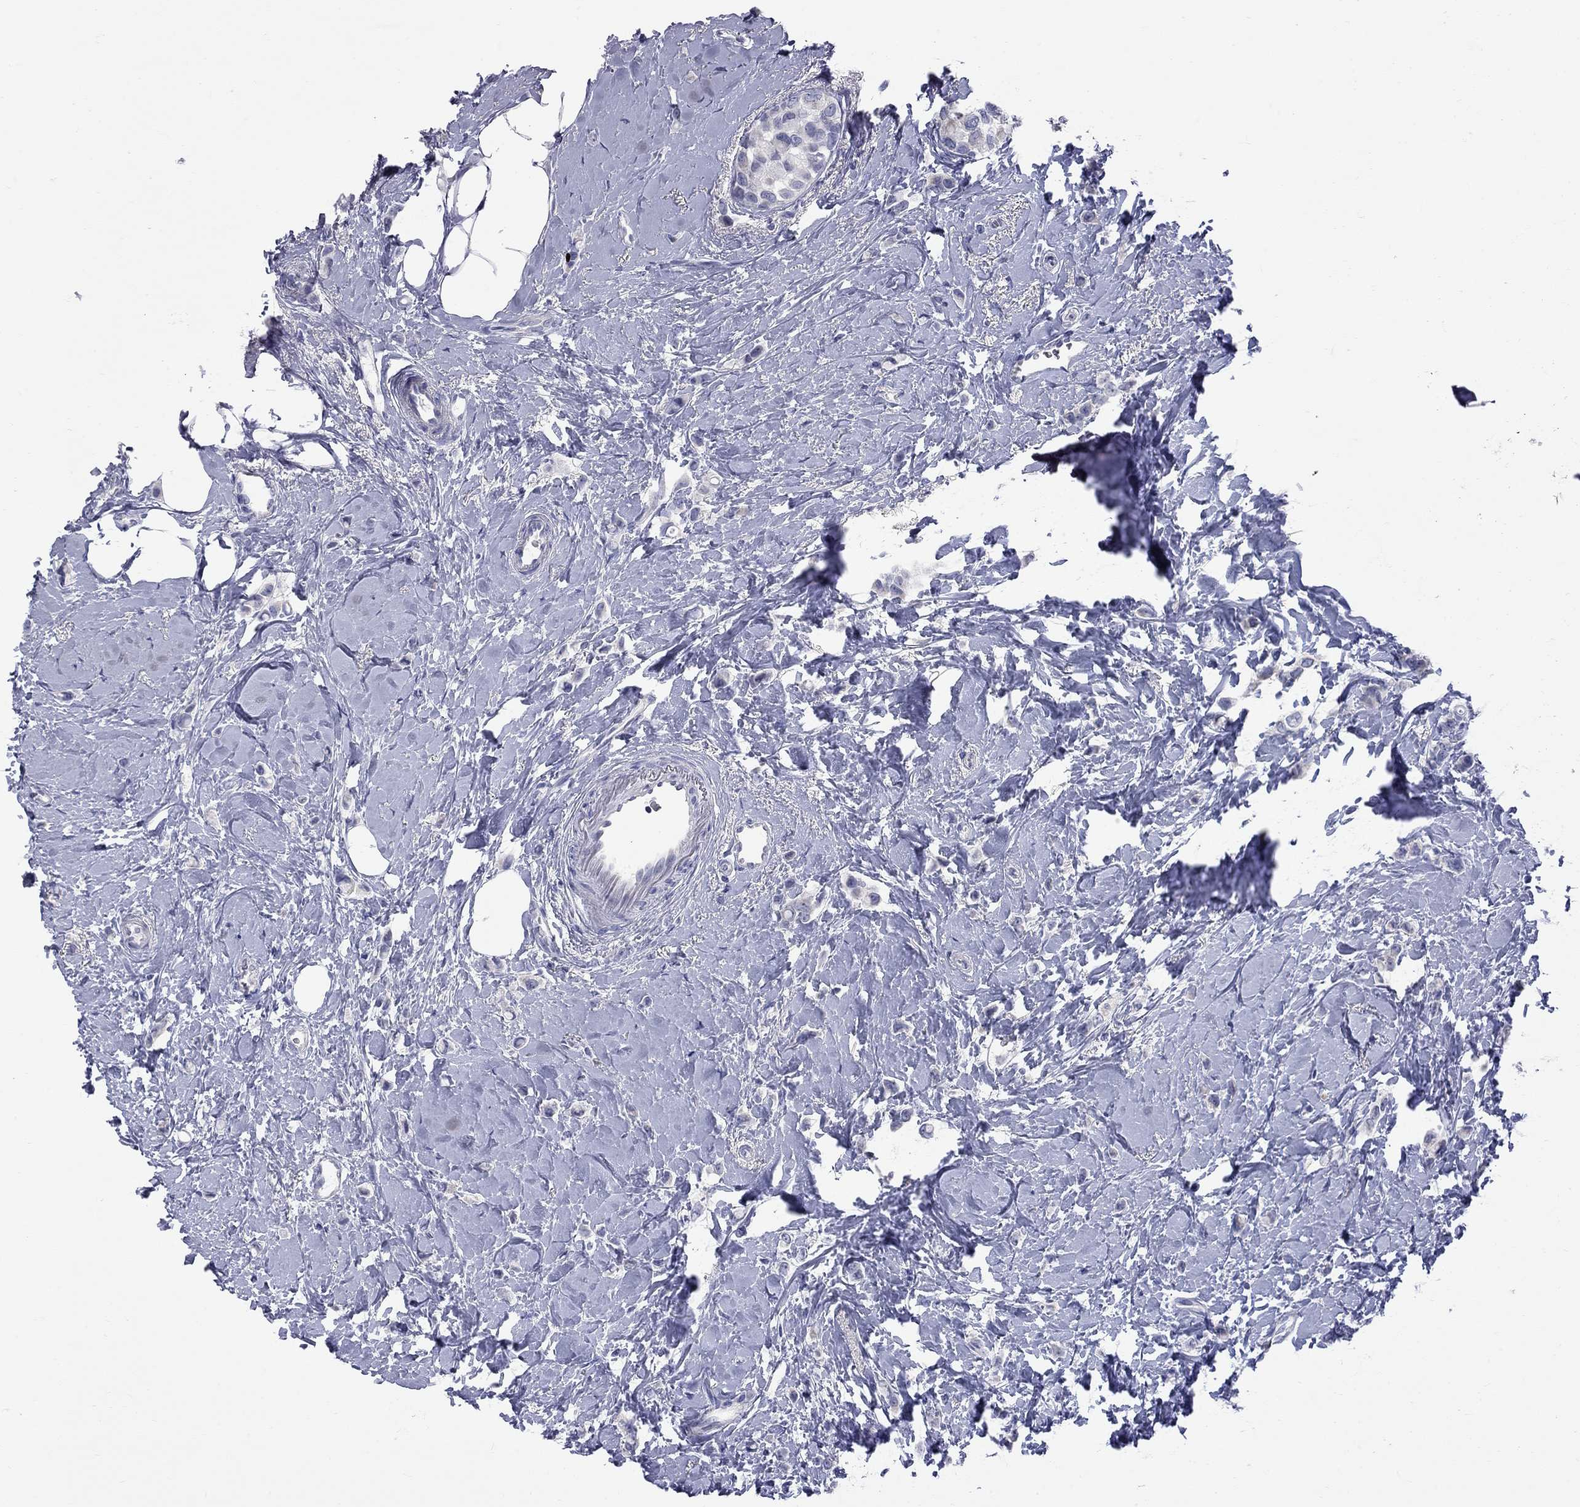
{"staining": {"intensity": "negative", "quantity": "none", "location": "none"}, "tissue": "breast cancer", "cell_type": "Tumor cells", "image_type": "cancer", "snomed": [{"axis": "morphology", "description": "Lobular carcinoma"}, {"axis": "topography", "description": "Breast"}], "caption": "Immunohistochemistry histopathology image of neoplastic tissue: human lobular carcinoma (breast) stained with DAB reveals no significant protein expression in tumor cells.", "gene": "ABCB4", "patient": {"sex": "female", "age": 66}}